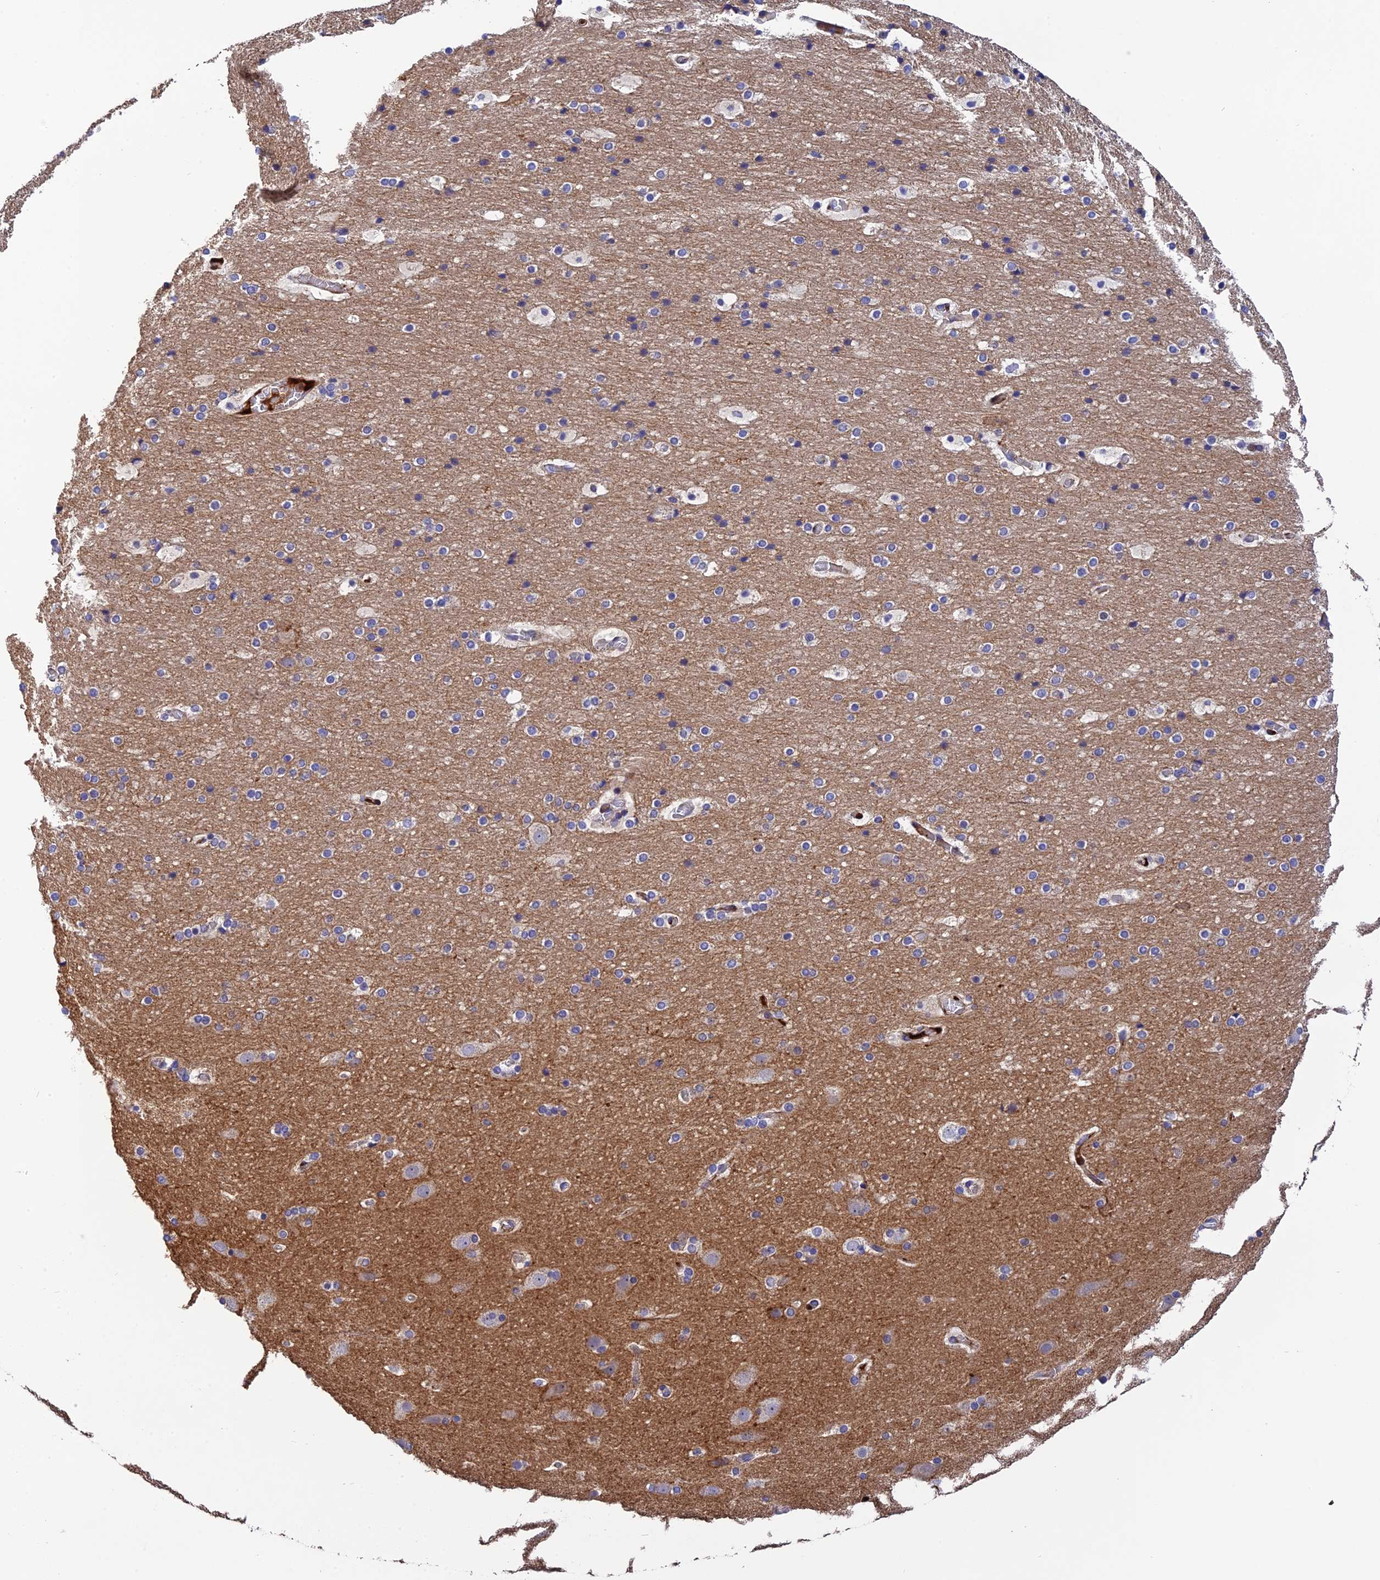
{"staining": {"intensity": "moderate", "quantity": ">75%", "location": "cytoplasmic/membranous"}, "tissue": "cerebral cortex", "cell_type": "Endothelial cells", "image_type": "normal", "snomed": [{"axis": "morphology", "description": "Normal tissue, NOS"}, {"axis": "topography", "description": "Cerebral cortex"}], "caption": "DAB immunohistochemical staining of normal human cerebral cortex displays moderate cytoplasmic/membranous protein expression in about >75% of endothelial cells. (IHC, brightfield microscopy, high magnification).", "gene": "CPSF4L", "patient": {"sex": "male", "age": 57}}